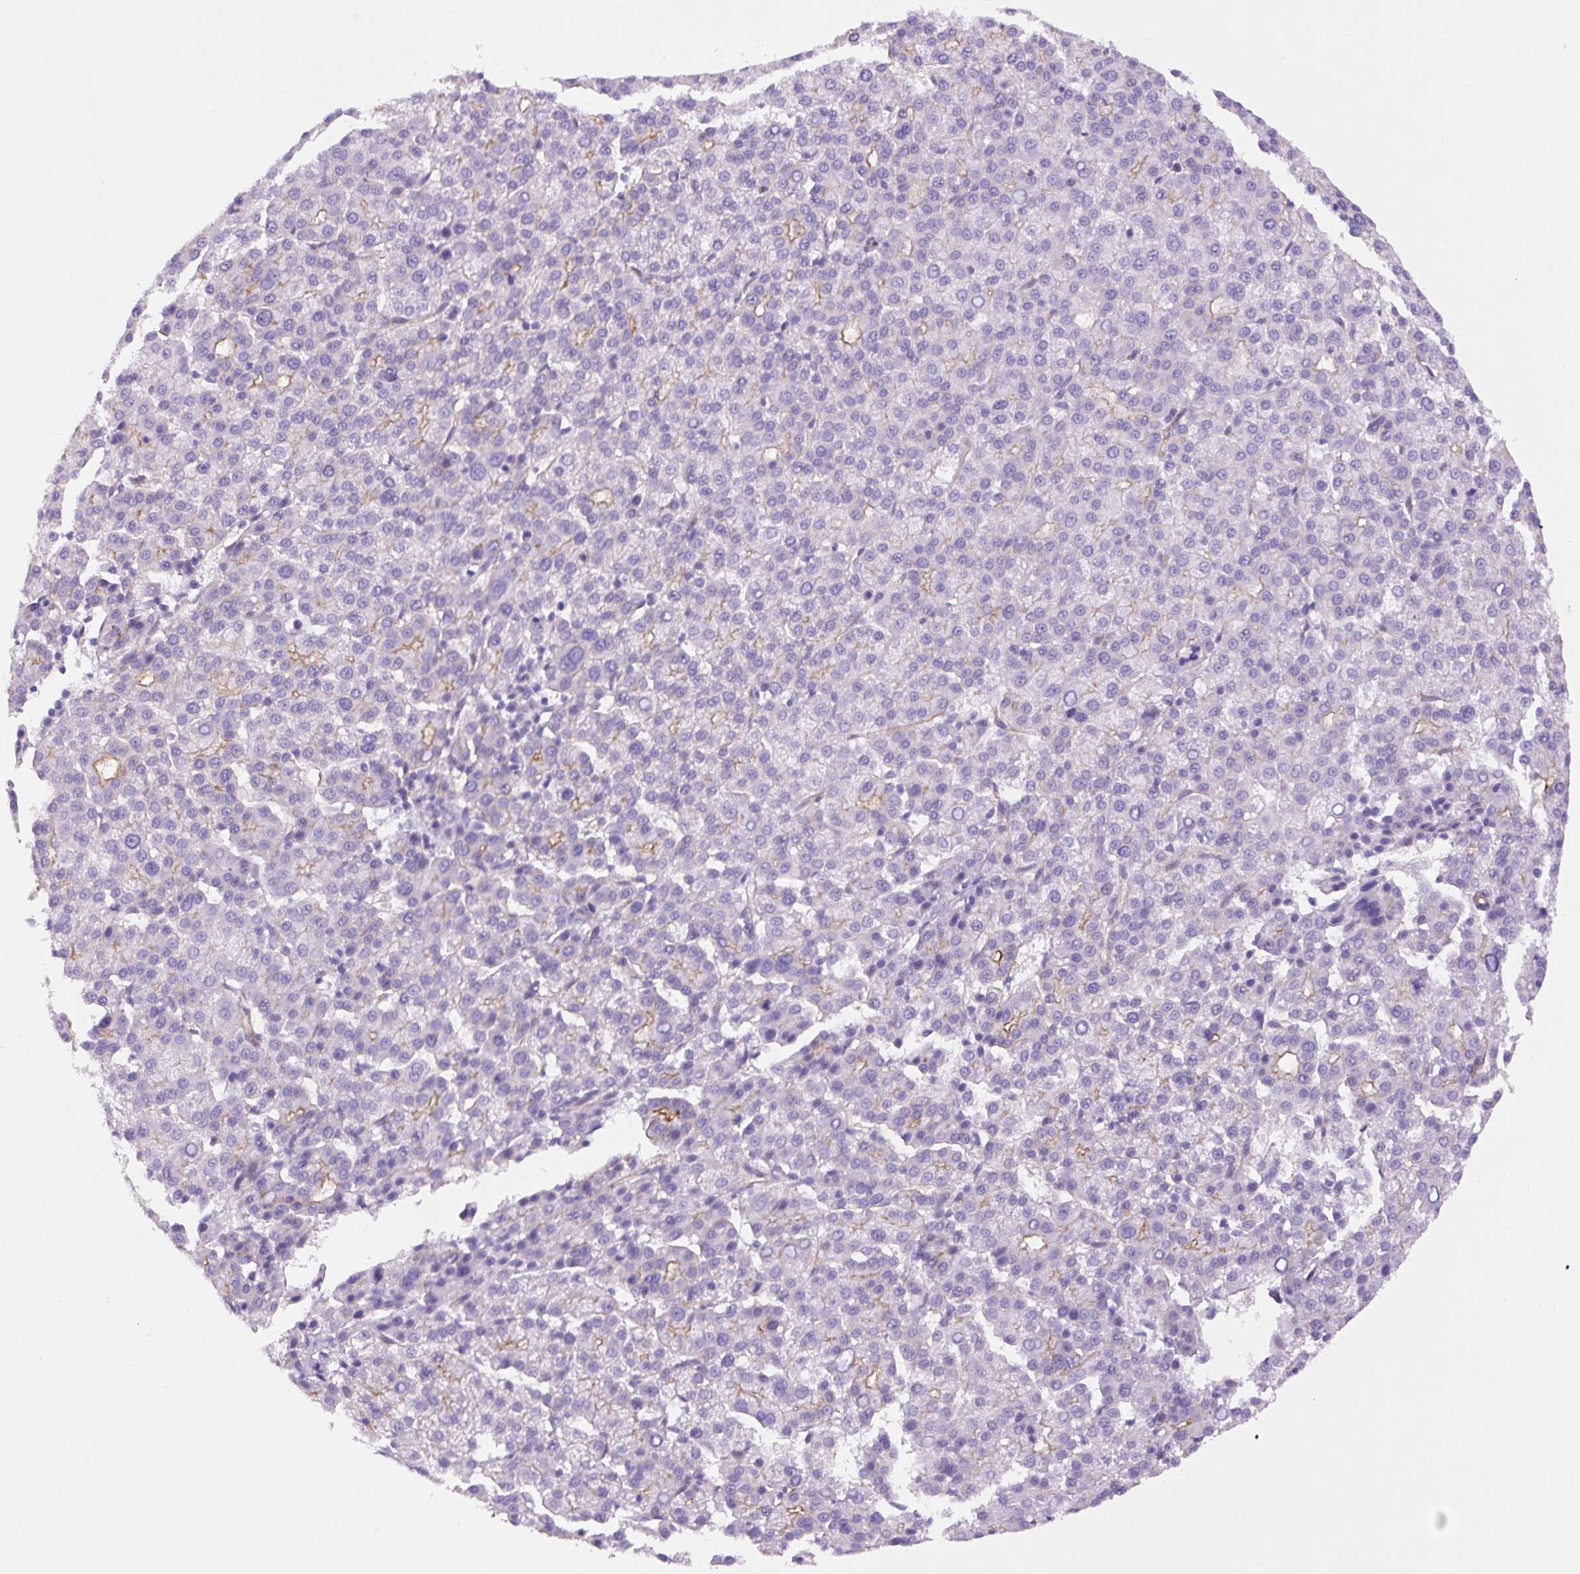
{"staining": {"intensity": "weak", "quantity": "<25%", "location": "cytoplasmic/membranous"}, "tissue": "liver cancer", "cell_type": "Tumor cells", "image_type": "cancer", "snomed": [{"axis": "morphology", "description": "Carcinoma, Hepatocellular, NOS"}, {"axis": "topography", "description": "Liver"}], "caption": "Protein analysis of hepatocellular carcinoma (liver) shows no significant positivity in tumor cells.", "gene": "MYO5C", "patient": {"sex": "female", "age": 58}}